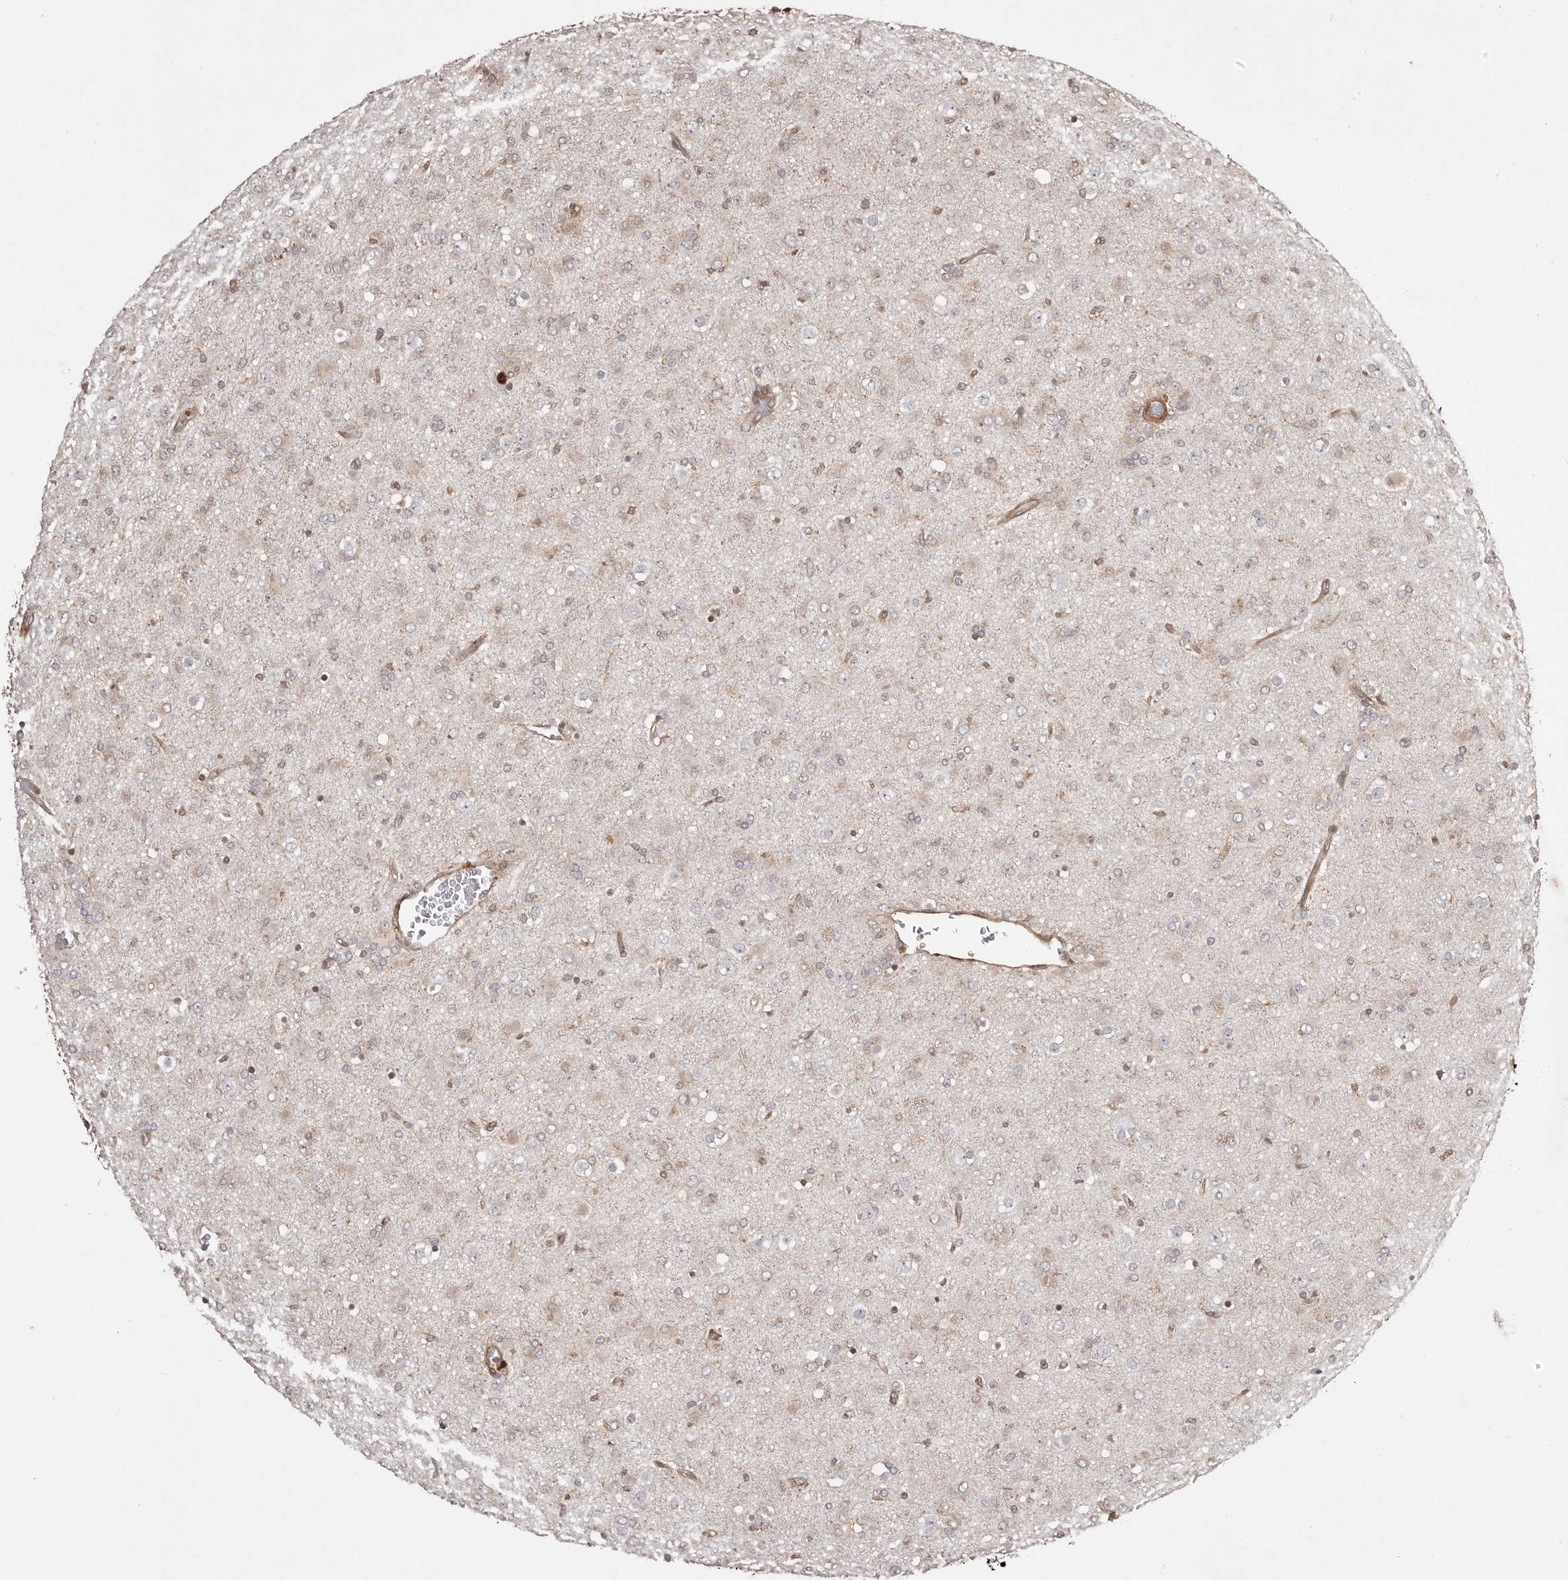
{"staining": {"intensity": "weak", "quantity": "<25%", "location": "cytoplasmic/membranous"}, "tissue": "glioma", "cell_type": "Tumor cells", "image_type": "cancer", "snomed": [{"axis": "morphology", "description": "Glioma, malignant, Low grade"}, {"axis": "topography", "description": "Brain"}], "caption": "An IHC histopathology image of low-grade glioma (malignant) is shown. There is no staining in tumor cells of low-grade glioma (malignant).", "gene": "NFKBIA", "patient": {"sex": "male", "age": 65}}